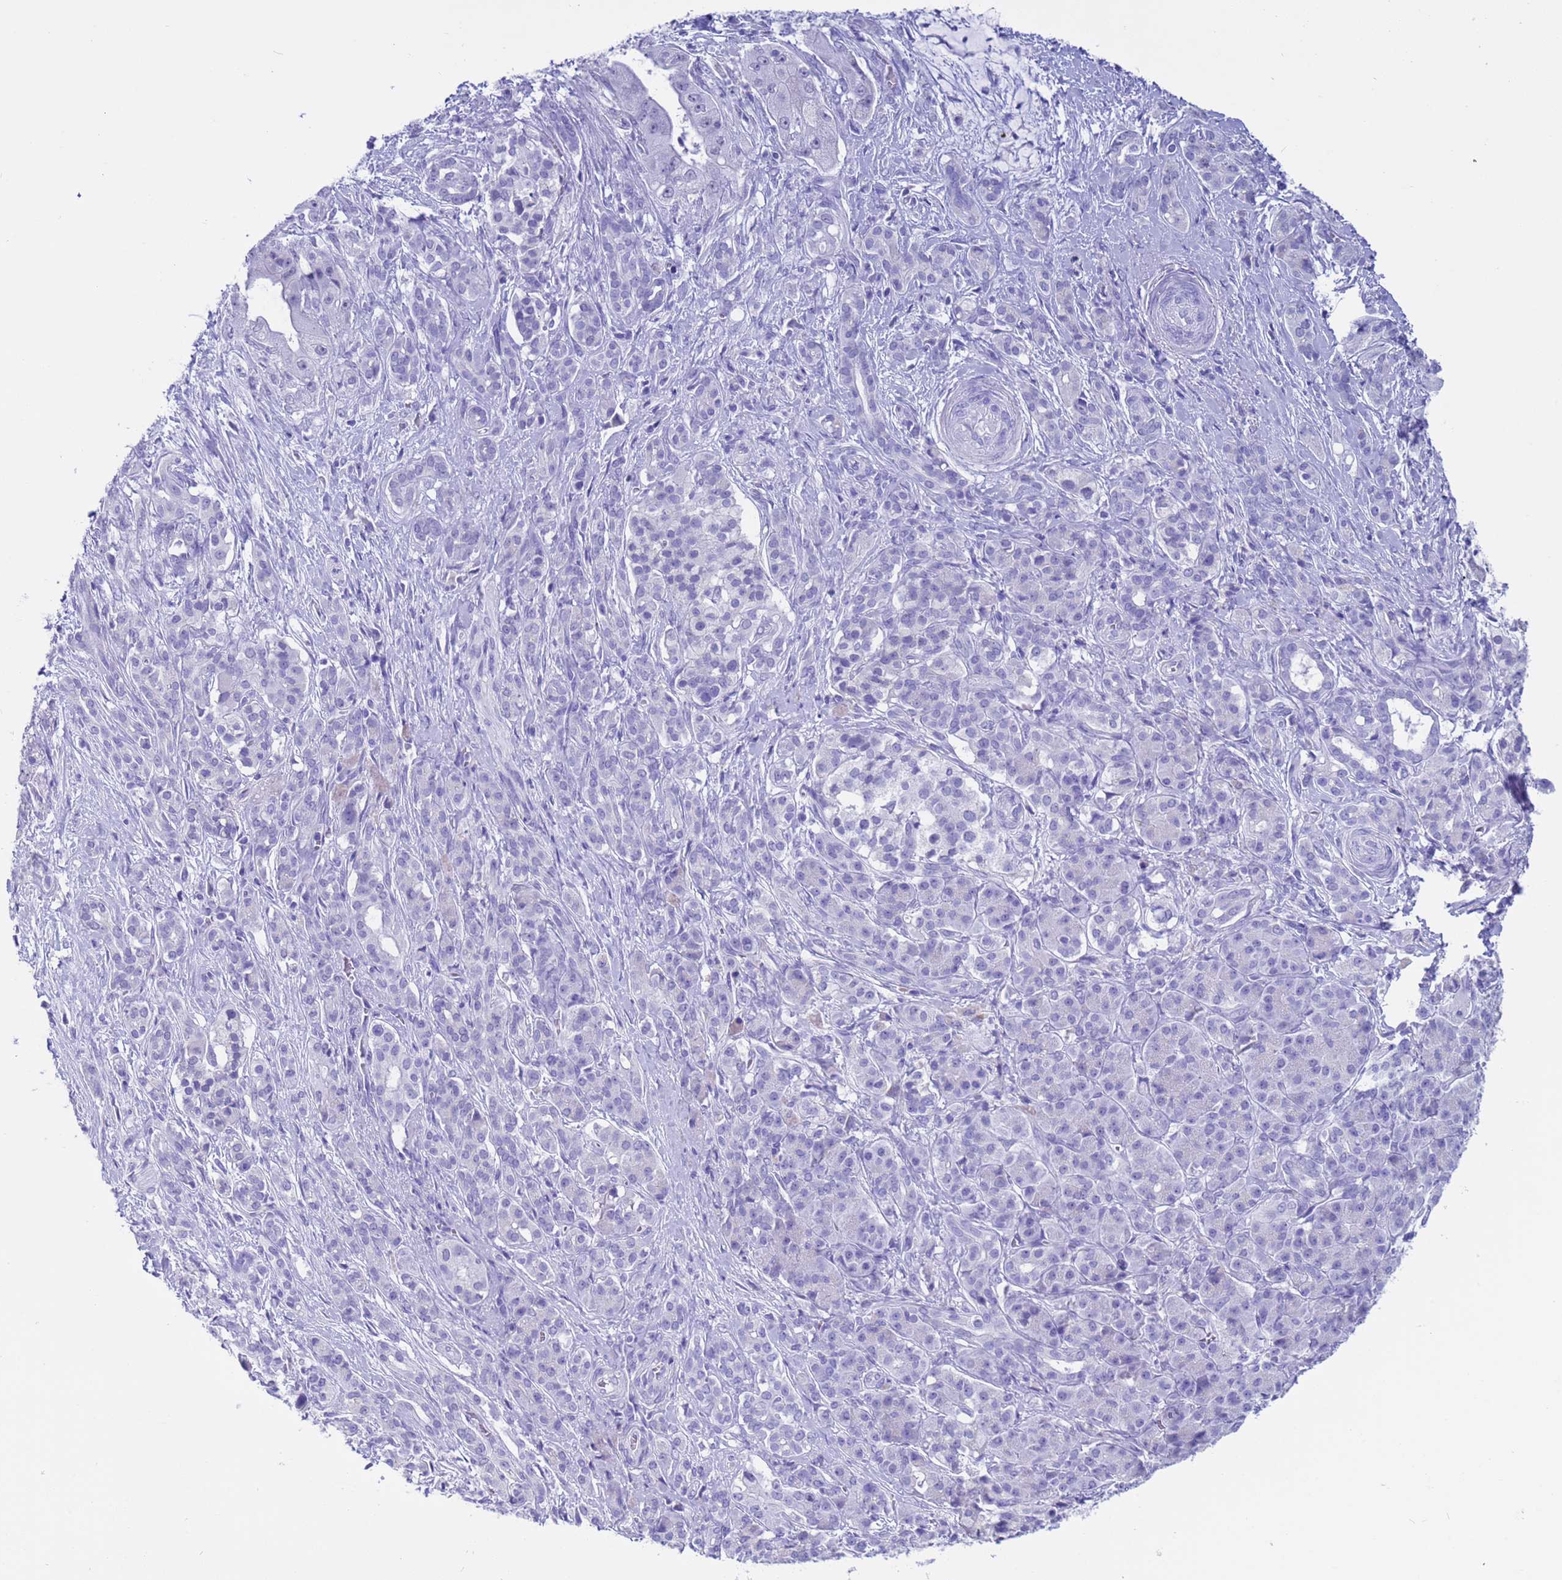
{"staining": {"intensity": "negative", "quantity": "none", "location": "none"}, "tissue": "pancreatic cancer", "cell_type": "Tumor cells", "image_type": "cancer", "snomed": [{"axis": "morphology", "description": "Adenocarcinoma, NOS"}, {"axis": "topography", "description": "Pancreas"}], "caption": "Pancreatic cancer (adenocarcinoma) stained for a protein using immunohistochemistry shows no expression tumor cells.", "gene": "CKM", "patient": {"sex": "male", "age": 57}}